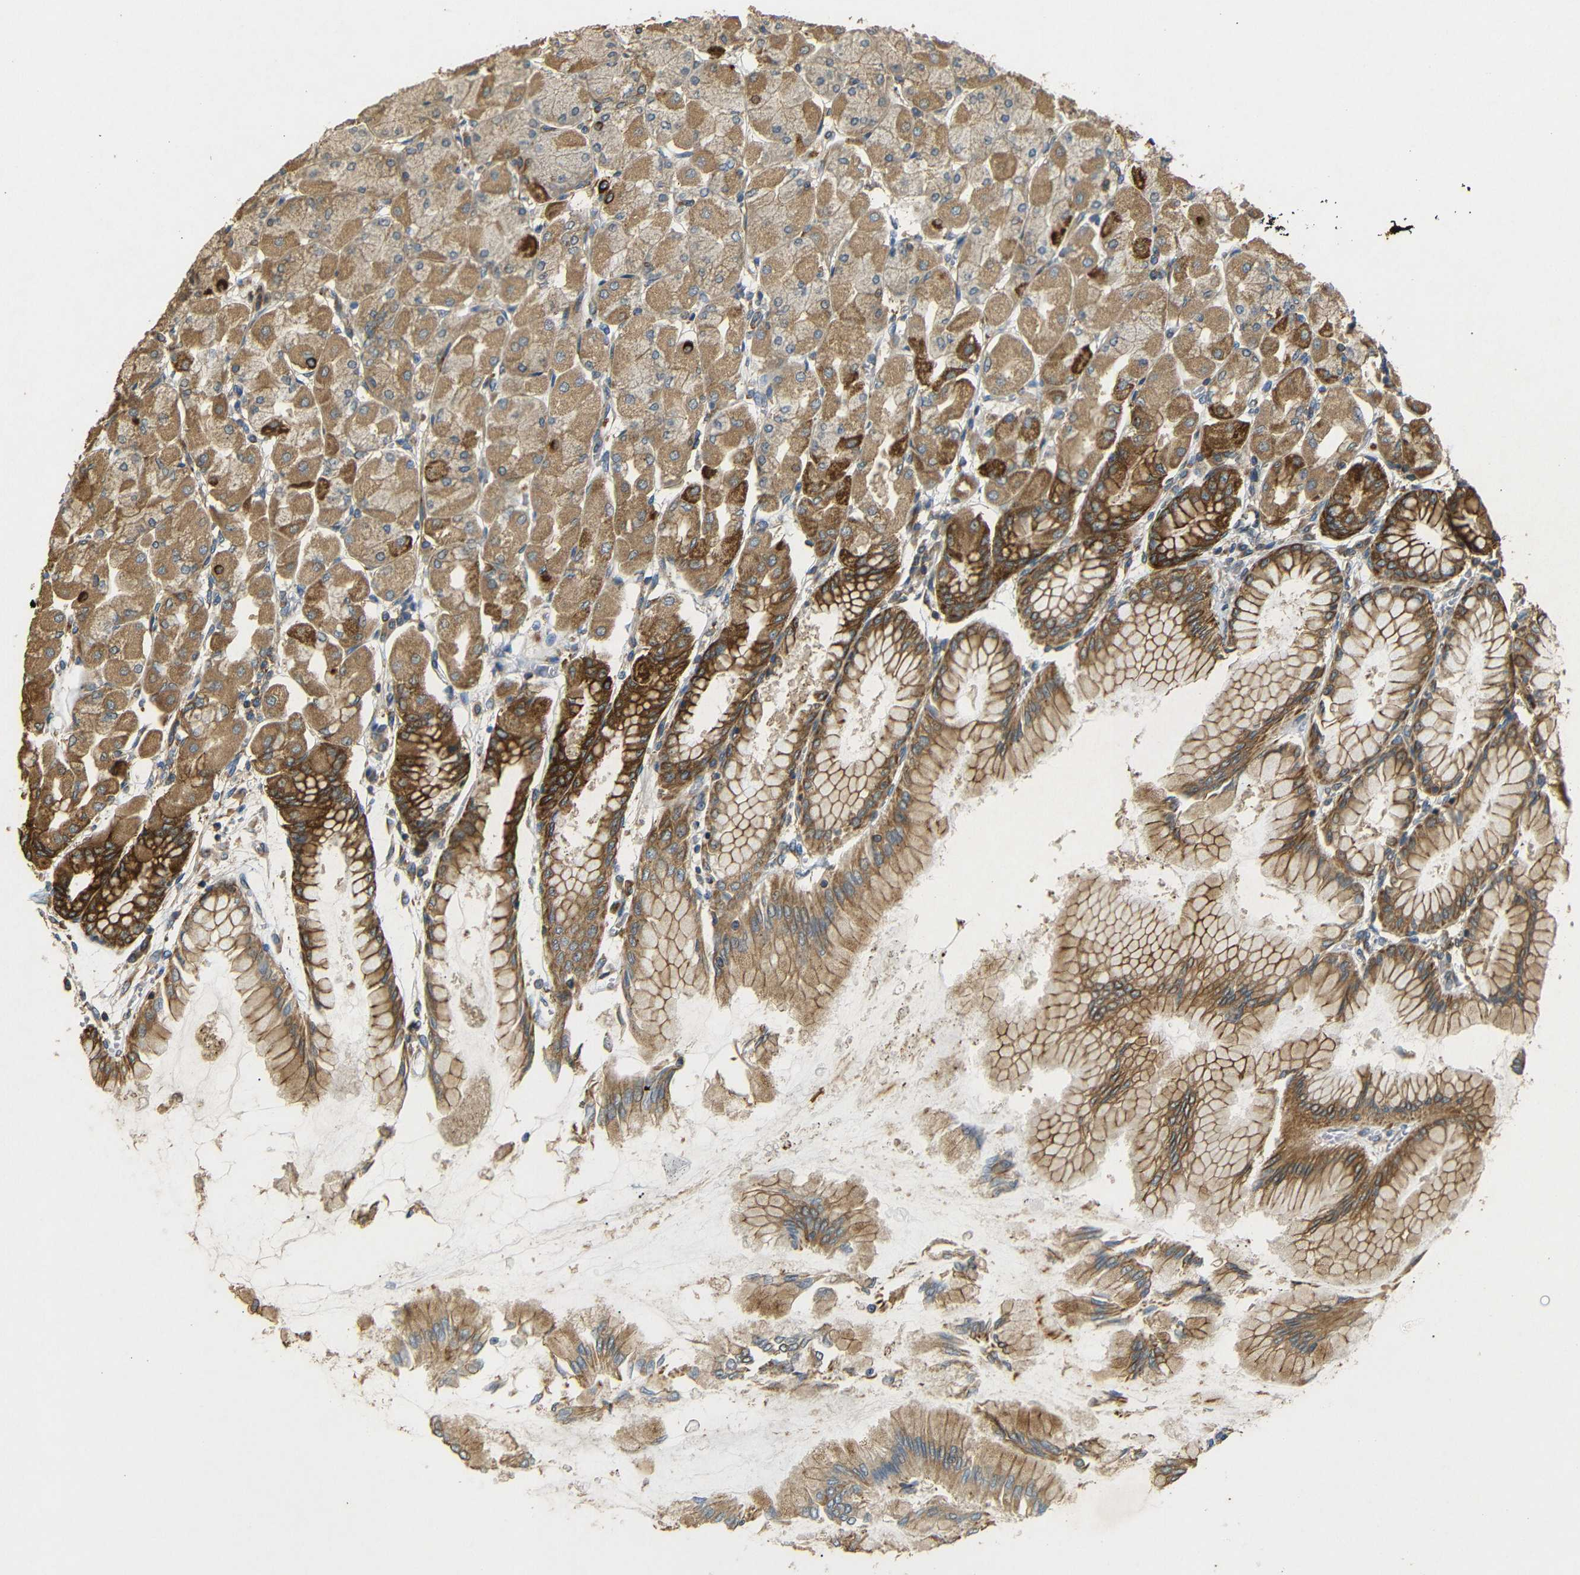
{"staining": {"intensity": "strong", "quantity": ">75%", "location": "cytoplasmic/membranous"}, "tissue": "stomach", "cell_type": "Glandular cells", "image_type": "normal", "snomed": [{"axis": "morphology", "description": "Normal tissue, NOS"}, {"axis": "topography", "description": "Stomach, upper"}], "caption": "High-magnification brightfield microscopy of benign stomach stained with DAB (brown) and counterstained with hematoxylin (blue). glandular cells exhibit strong cytoplasmic/membranous staining is seen in about>75% of cells.", "gene": "BTF3", "patient": {"sex": "female", "age": 56}}